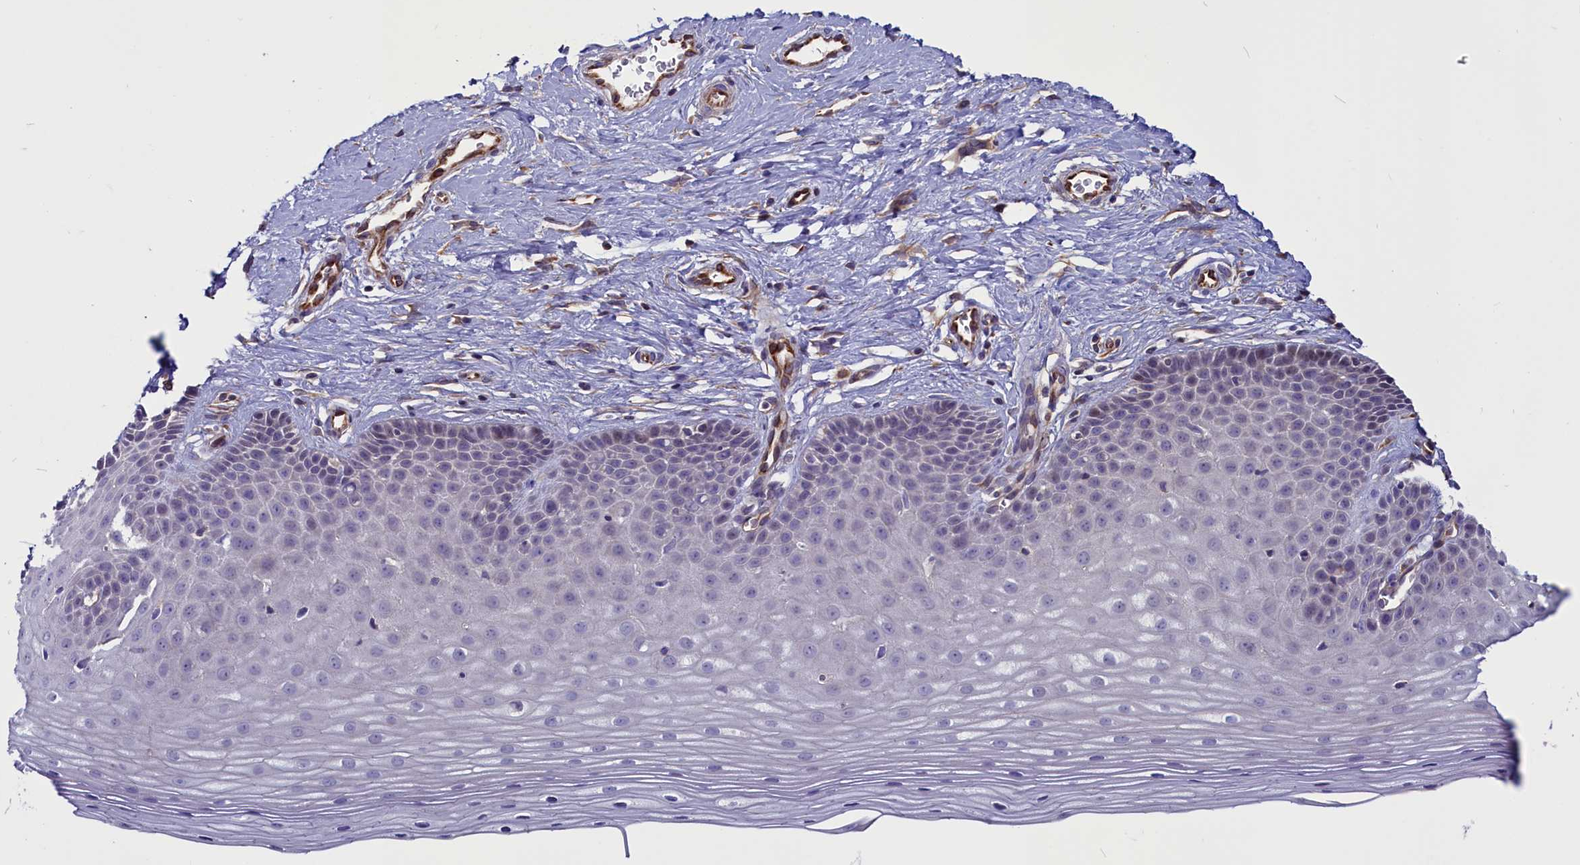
{"staining": {"intensity": "weak", "quantity": "<25%", "location": "cytoplasmic/membranous"}, "tissue": "cervix", "cell_type": "Glandular cells", "image_type": "normal", "snomed": [{"axis": "morphology", "description": "Normal tissue, NOS"}, {"axis": "topography", "description": "Cervix"}], "caption": "Immunohistochemical staining of benign cervix shows no significant staining in glandular cells.", "gene": "PDILT", "patient": {"sex": "female", "age": 36}}